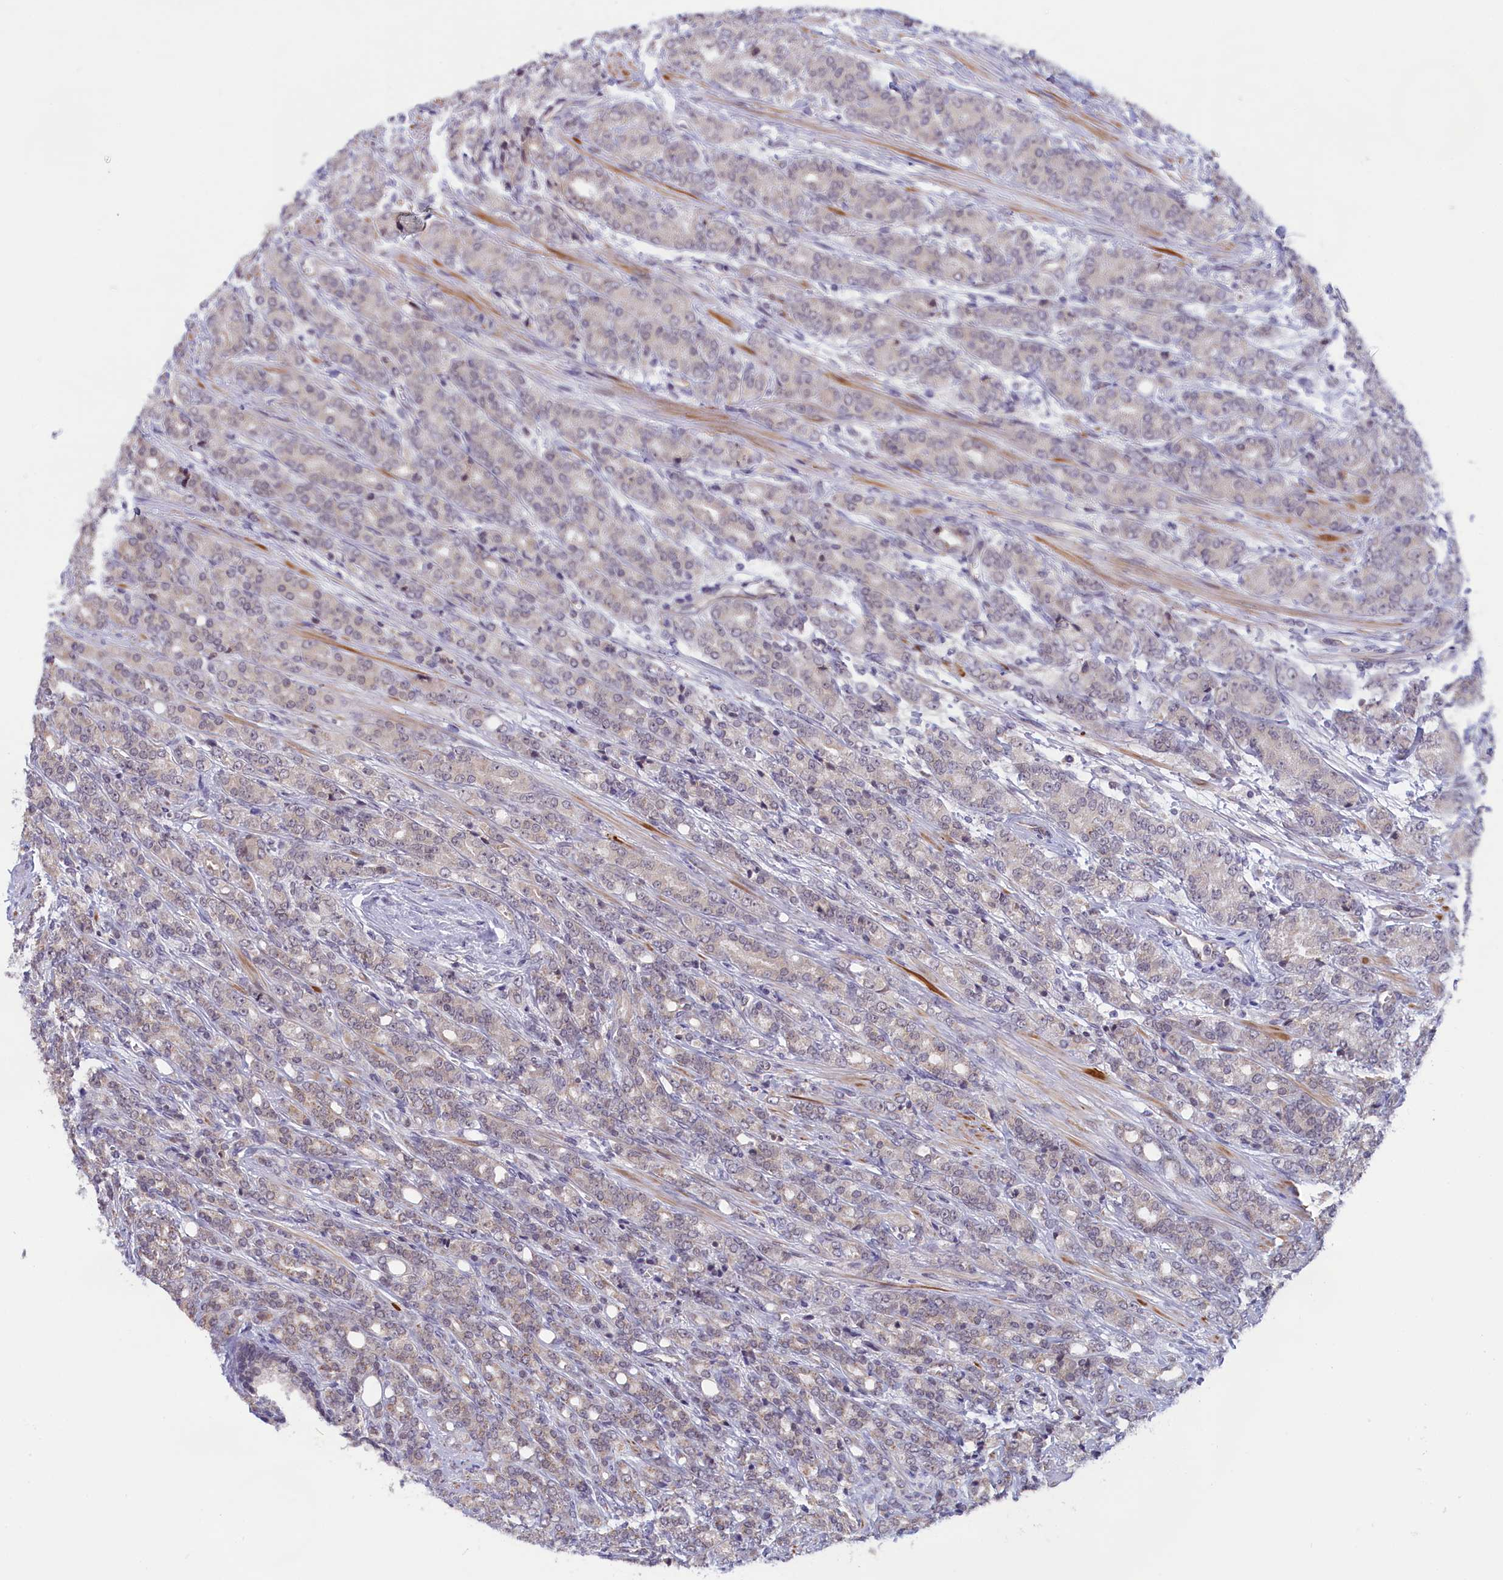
{"staining": {"intensity": "weak", "quantity": "<25%", "location": "cytoplasmic/membranous"}, "tissue": "prostate cancer", "cell_type": "Tumor cells", "image_type": "cancer", "snomed": [{"axis": "morphology", "description": "Adenocarcinoma, High grade"}, {"axis": "topography", "description": "Prostate"}], "caption": "Immunohistochemistry (IHC) of prostate cancer (high-grade adenocarcinoma) displays no staining in tumor cells.", "gene": "IGFALS", "patient": {"sex": "male", "age": 62}}